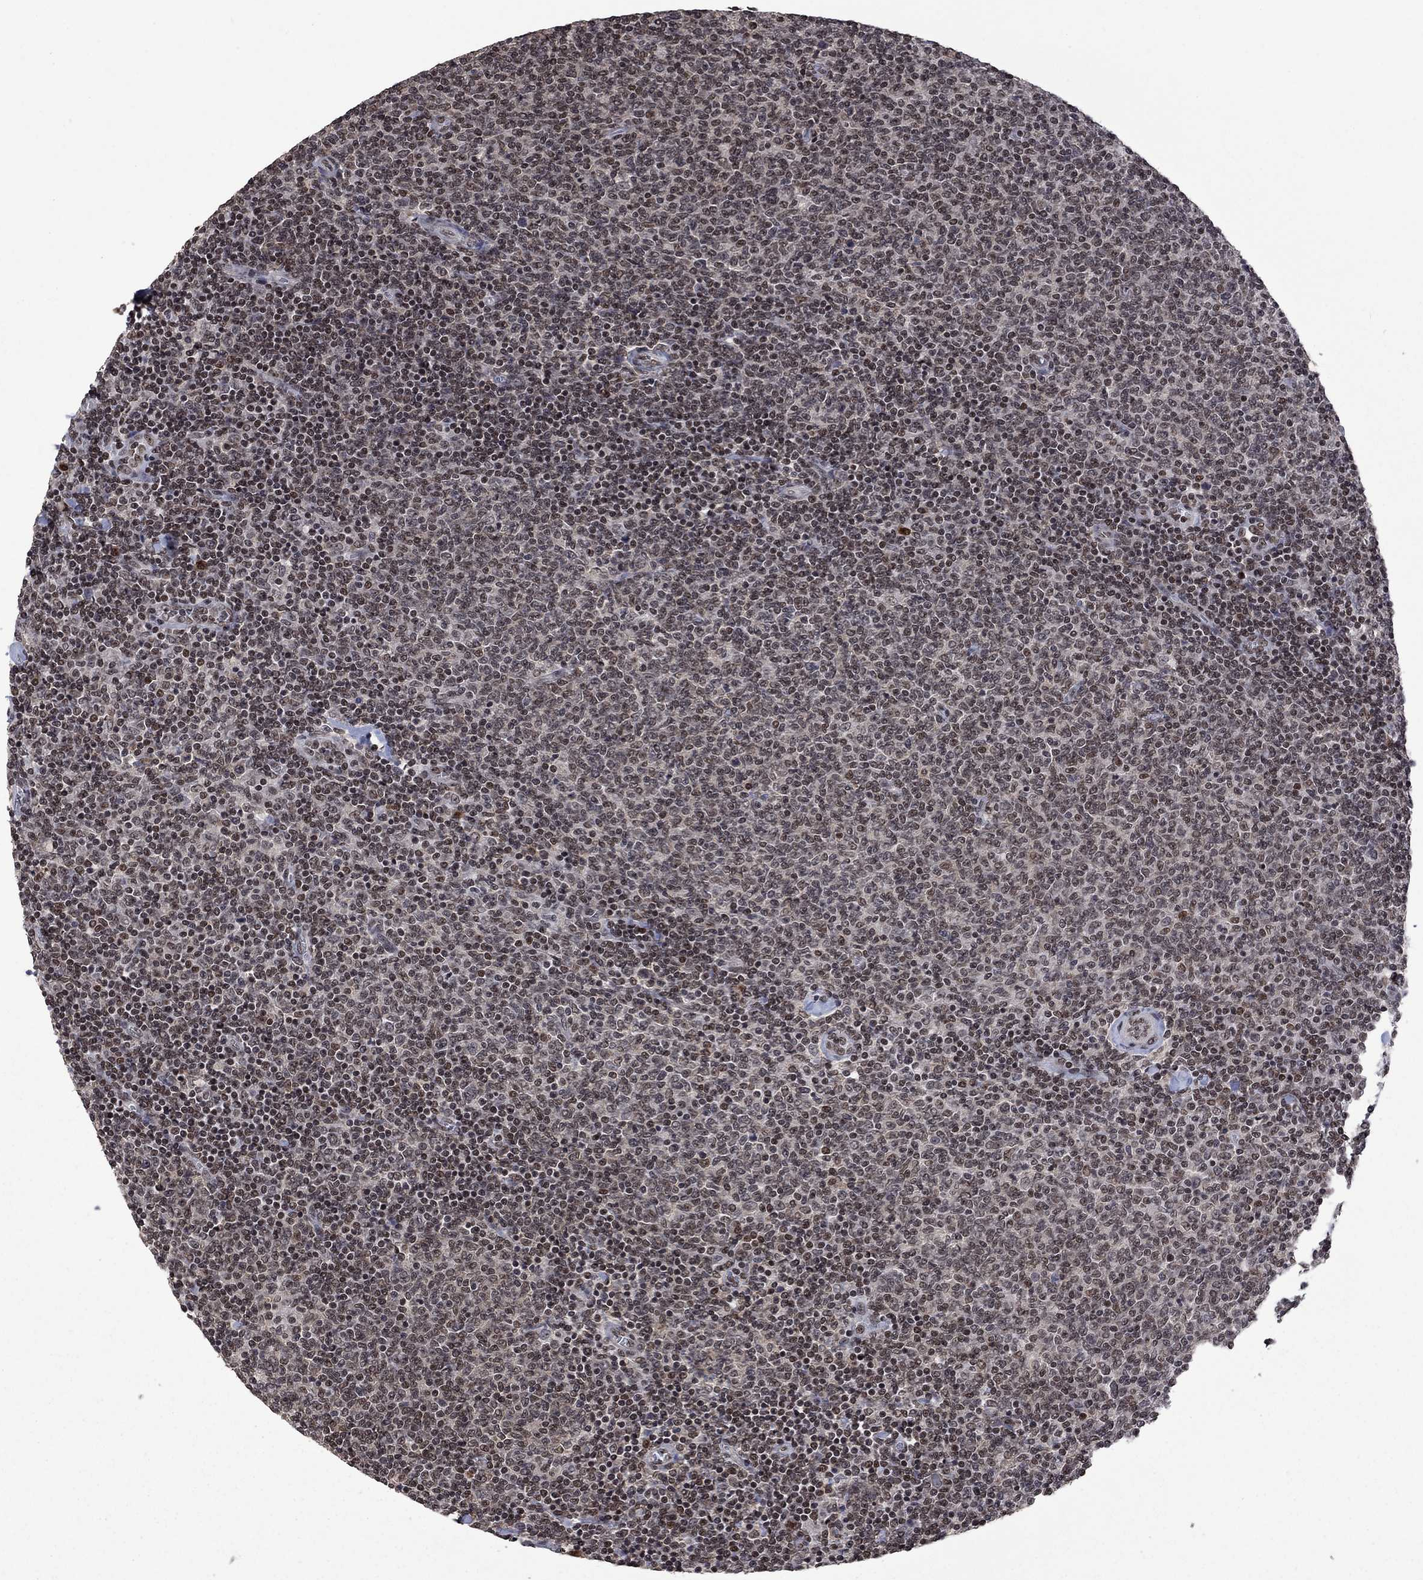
{"staining": {"intensity": "moderate", "quantity": "25%-75%", "location": "nuclear"}, "tissue": "lymphoma", "cell_type": "Tumor cells", "image_type": "cancer", "snomed": [{"axis": "morphology", "description": "Malignant lymphoma, non-Hodgkin's type, Low grade"}, {"axis": "topography", "description": "Lymph node"}], "caption": "Lymphoma tissue shows moderate nuclear expression in about 25%-75% of tumor cells", "gene": "FBL", "patient": {"sex": "male", "age": 52}}